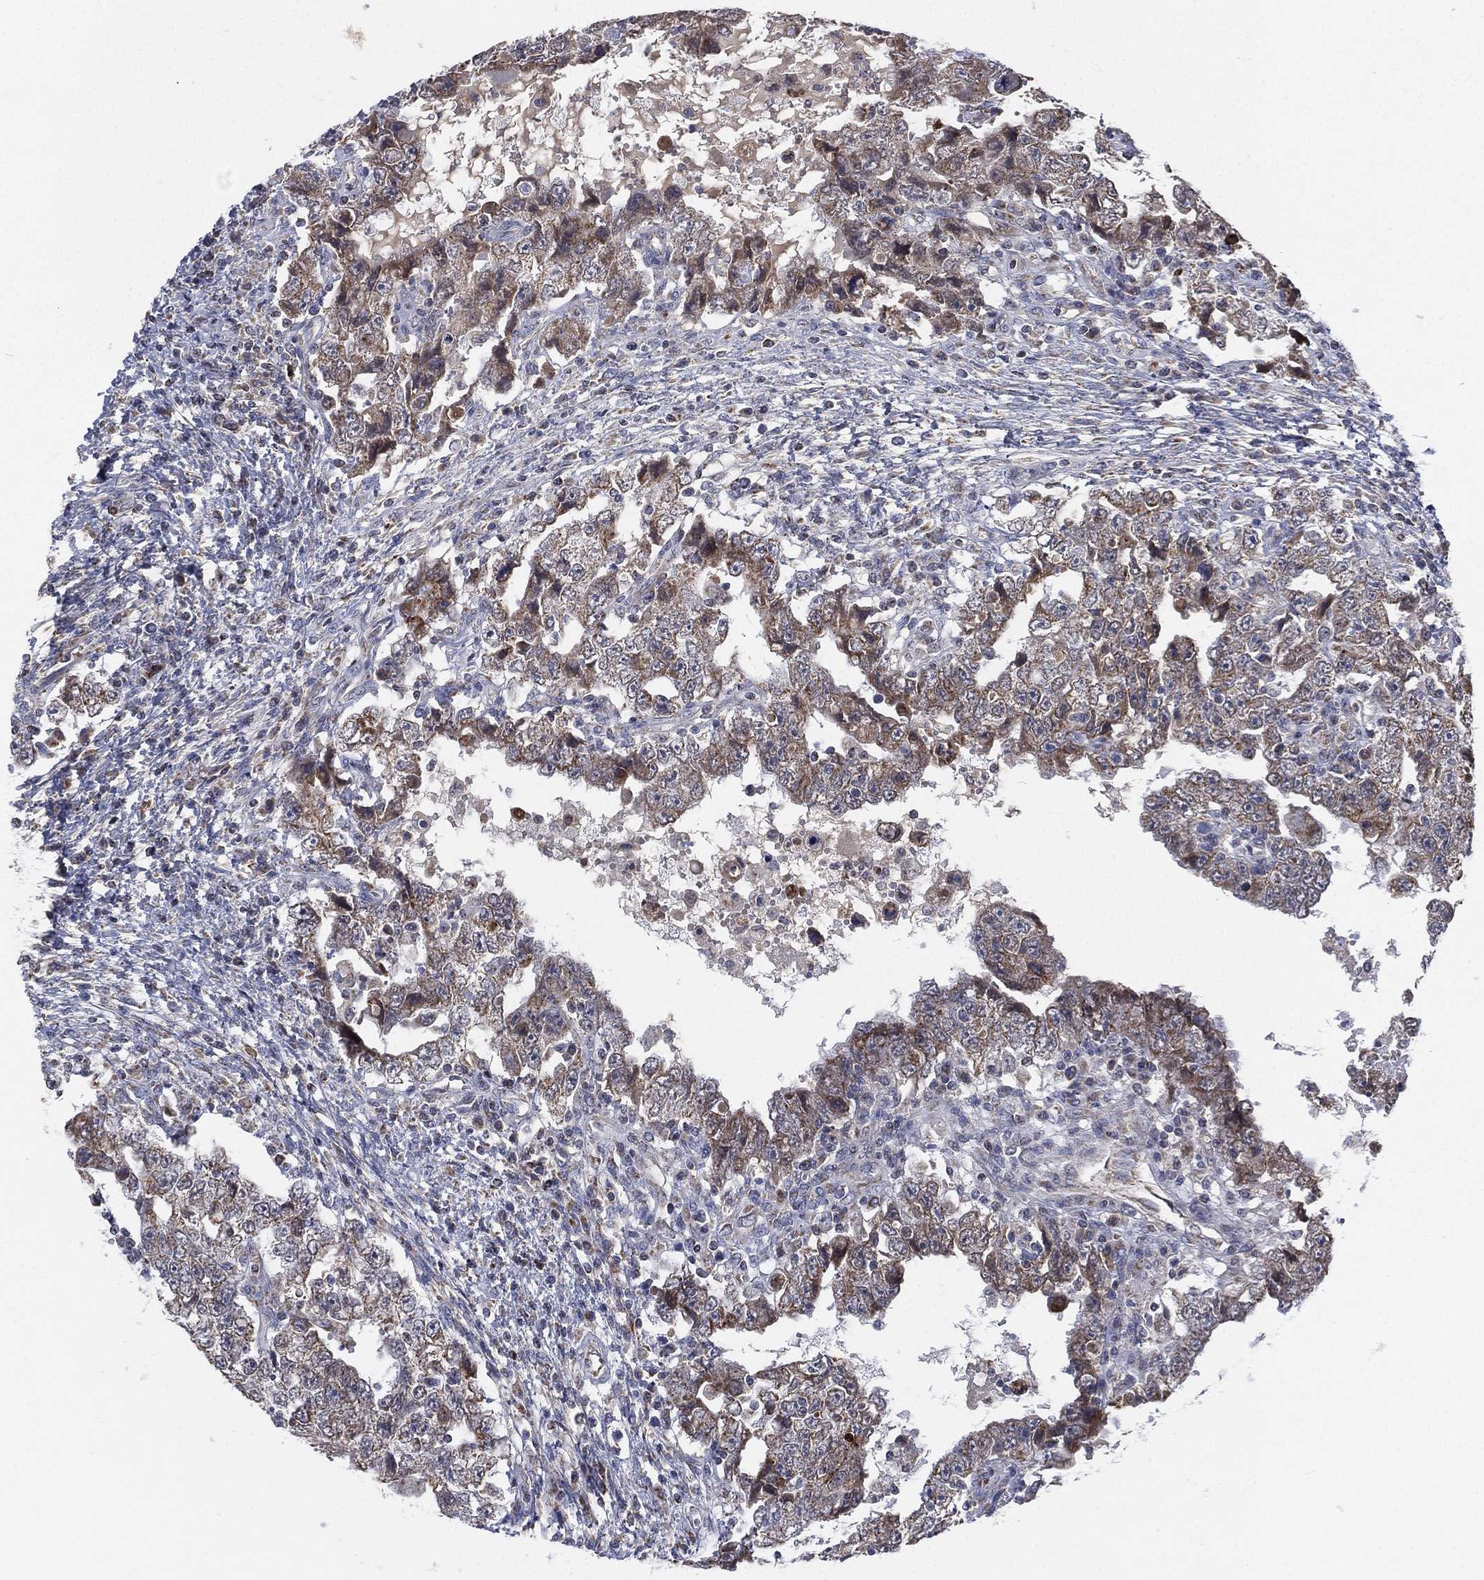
{"staining": {"intensity": "weak", "quantity": ">75%", "location": "cytoplasmic/membranous"}, "tissue": "testis cancer", "cell_type": "Tumor cells", "image_type": "cancer", "snomed": [{"axis": "morphology", "description": "Carcinoma, Embryonal, NOS"}, {"axis": "topography", "description": "Testis"}], "caption": "Immunohistochemistry (IHC) of human testis cancer demonstrates low levels of weak cytoplasmic/membranous positivity in approximately >75% of tumor cells.", "gene": "PSMG4", "patient": {"sex": "male", "age": 26}}